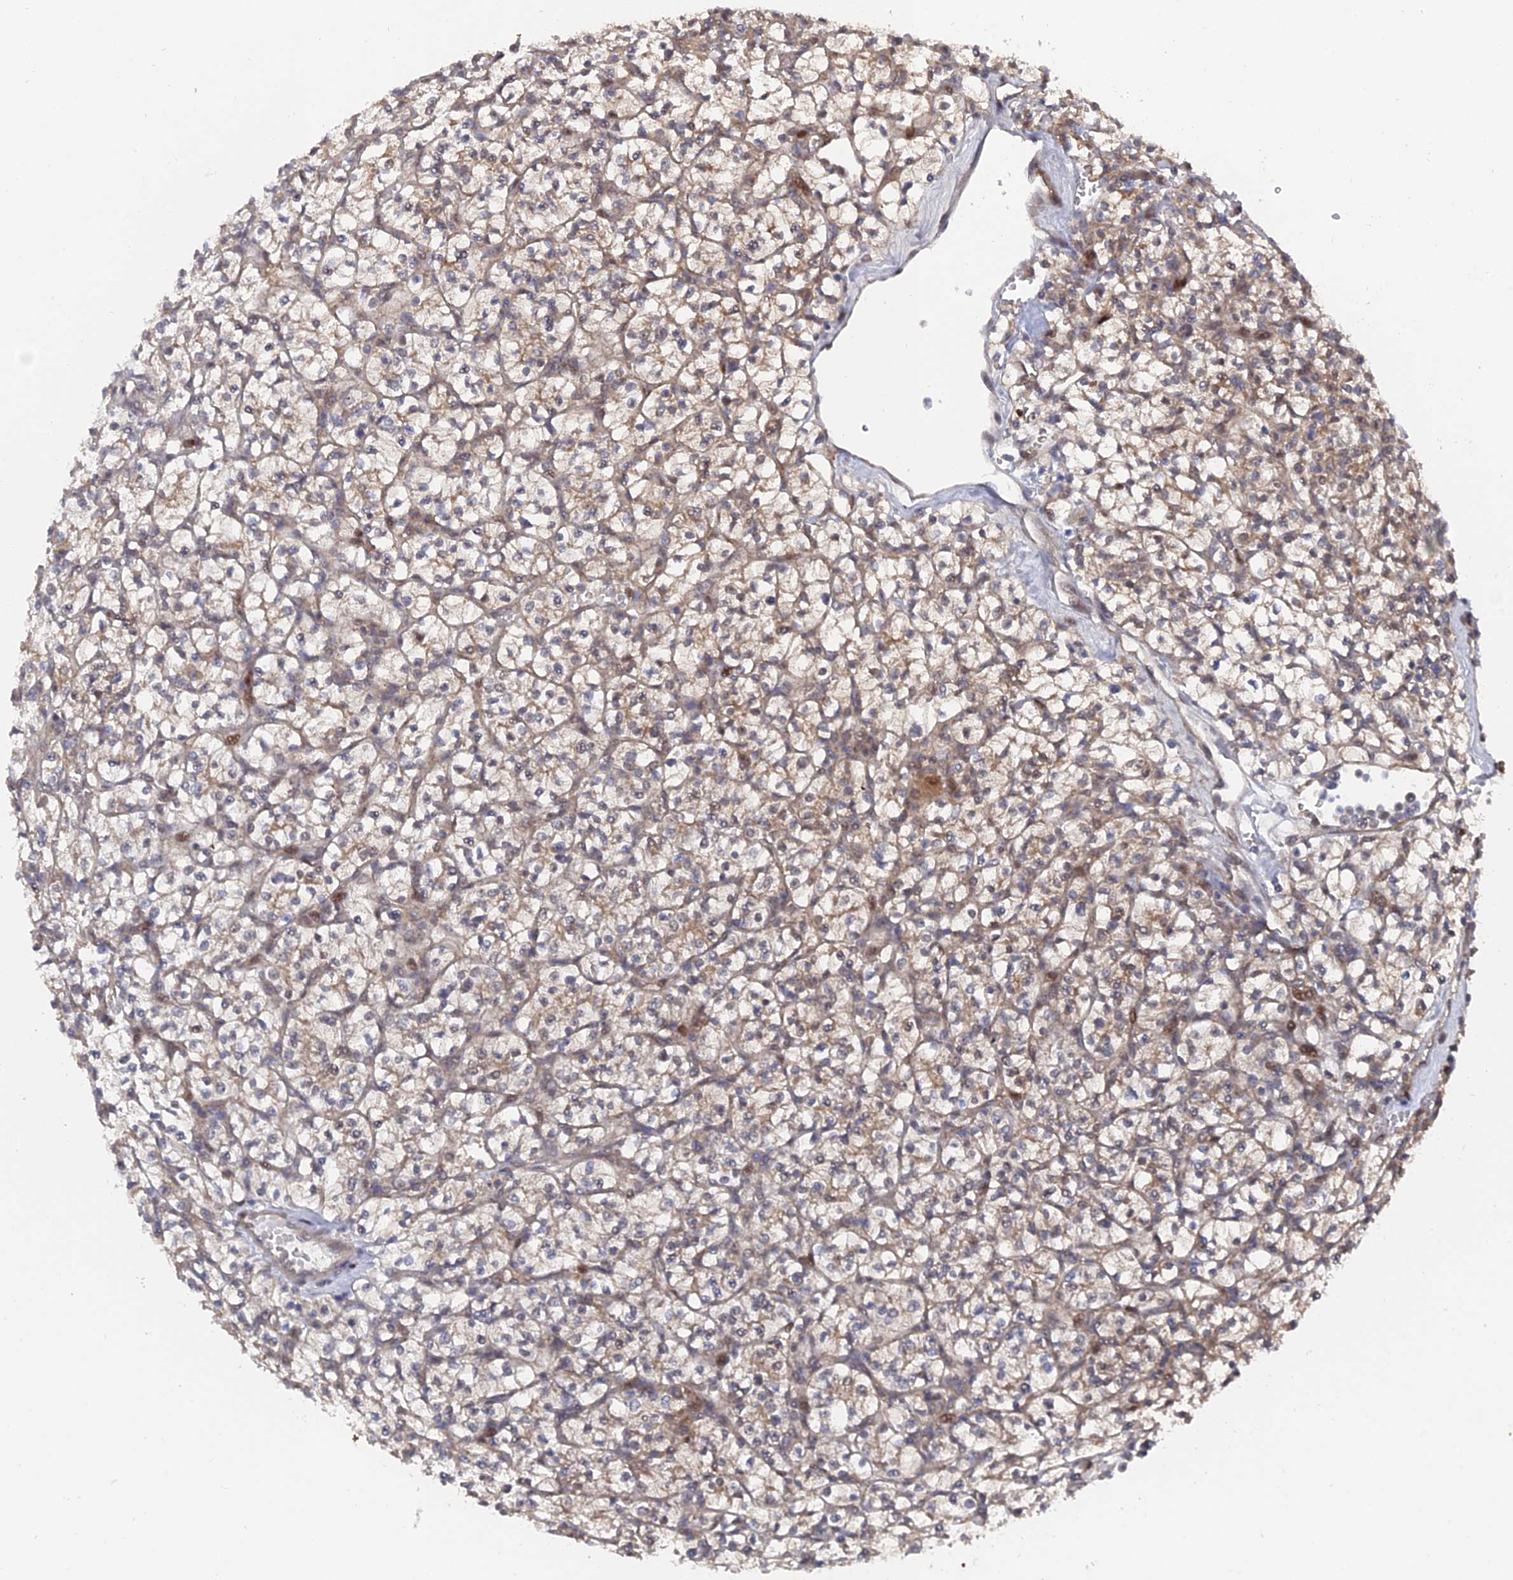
{"staining": {"intensity": "weak", "quantity": "25%-75%", "location": "cytoplasmic/membranous"}, "tissue": "renal cancer", "cell_type": "Tumor cells", "image_type": "cancer", "snomed": [{"axis": "morphology", "description": "Adenocarcinoma, NOS"}, {"axis": "topography", "description": "Kidney"}], "caption": "The histopathology image reveals a brown stain indicating the presence of a protein in the cytoplasmic/membranous of tumor cells in renal adenocarcinoma.", "gene": "UNC5D", "patient": {"sex": "female", "age": 64}}